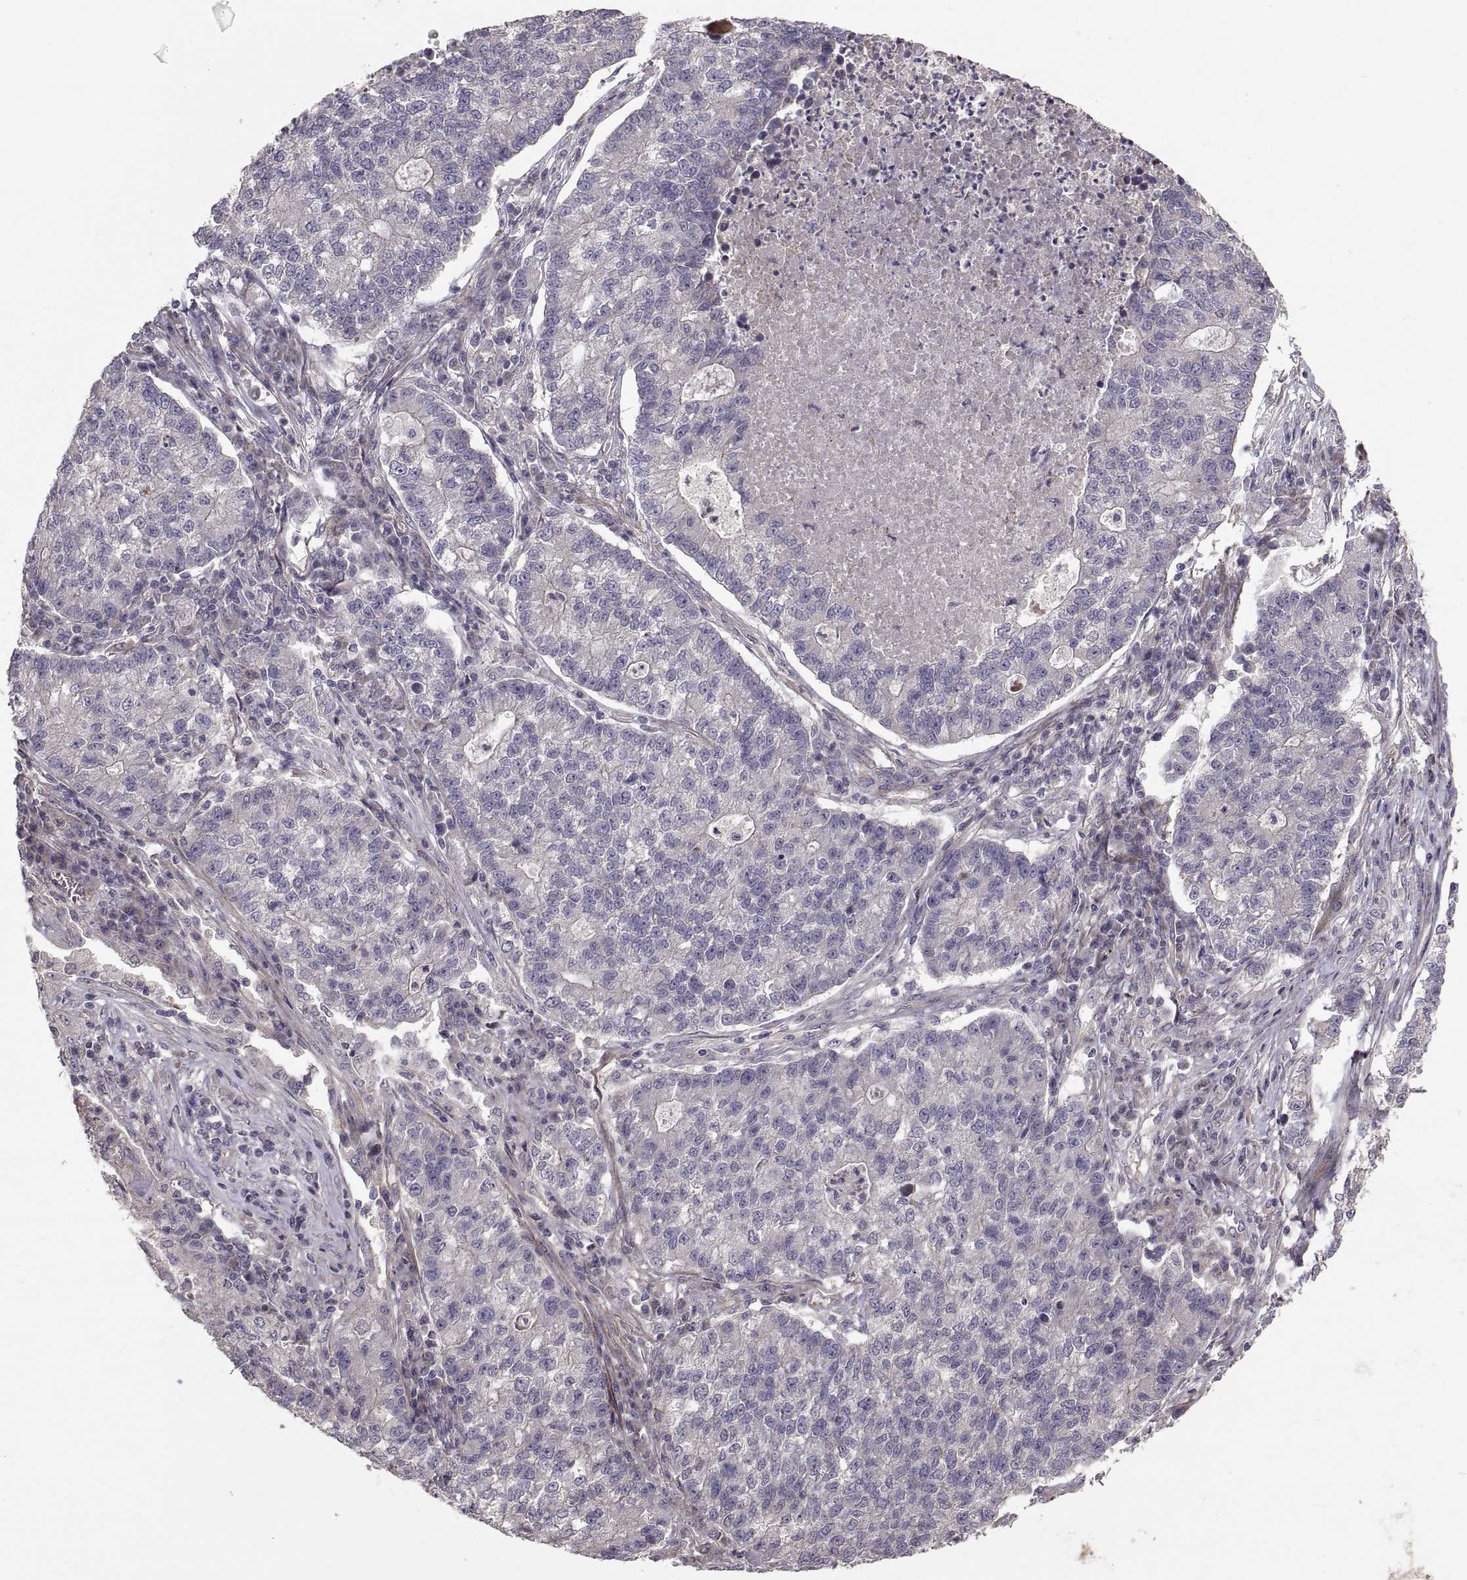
{"staining": {"intensity": "negative", "quantity": "none", "location": "none"}, "tissue": "lung cancer", "cell_type": "Tumor cells", "image_type": "cancer", "snomed": [{"axis": "morphology", "description": "Adenocarcinoma, NOS"}, {"axis": "topography", "description": "Lung"}], "caption": "The immunohistochemistry micrograph has no significant staining in tumor cells of lung cancer (adenocarcinoma) tissue.", "gene": "PMM2", "patient": {"sex": "male", "age": 57}}